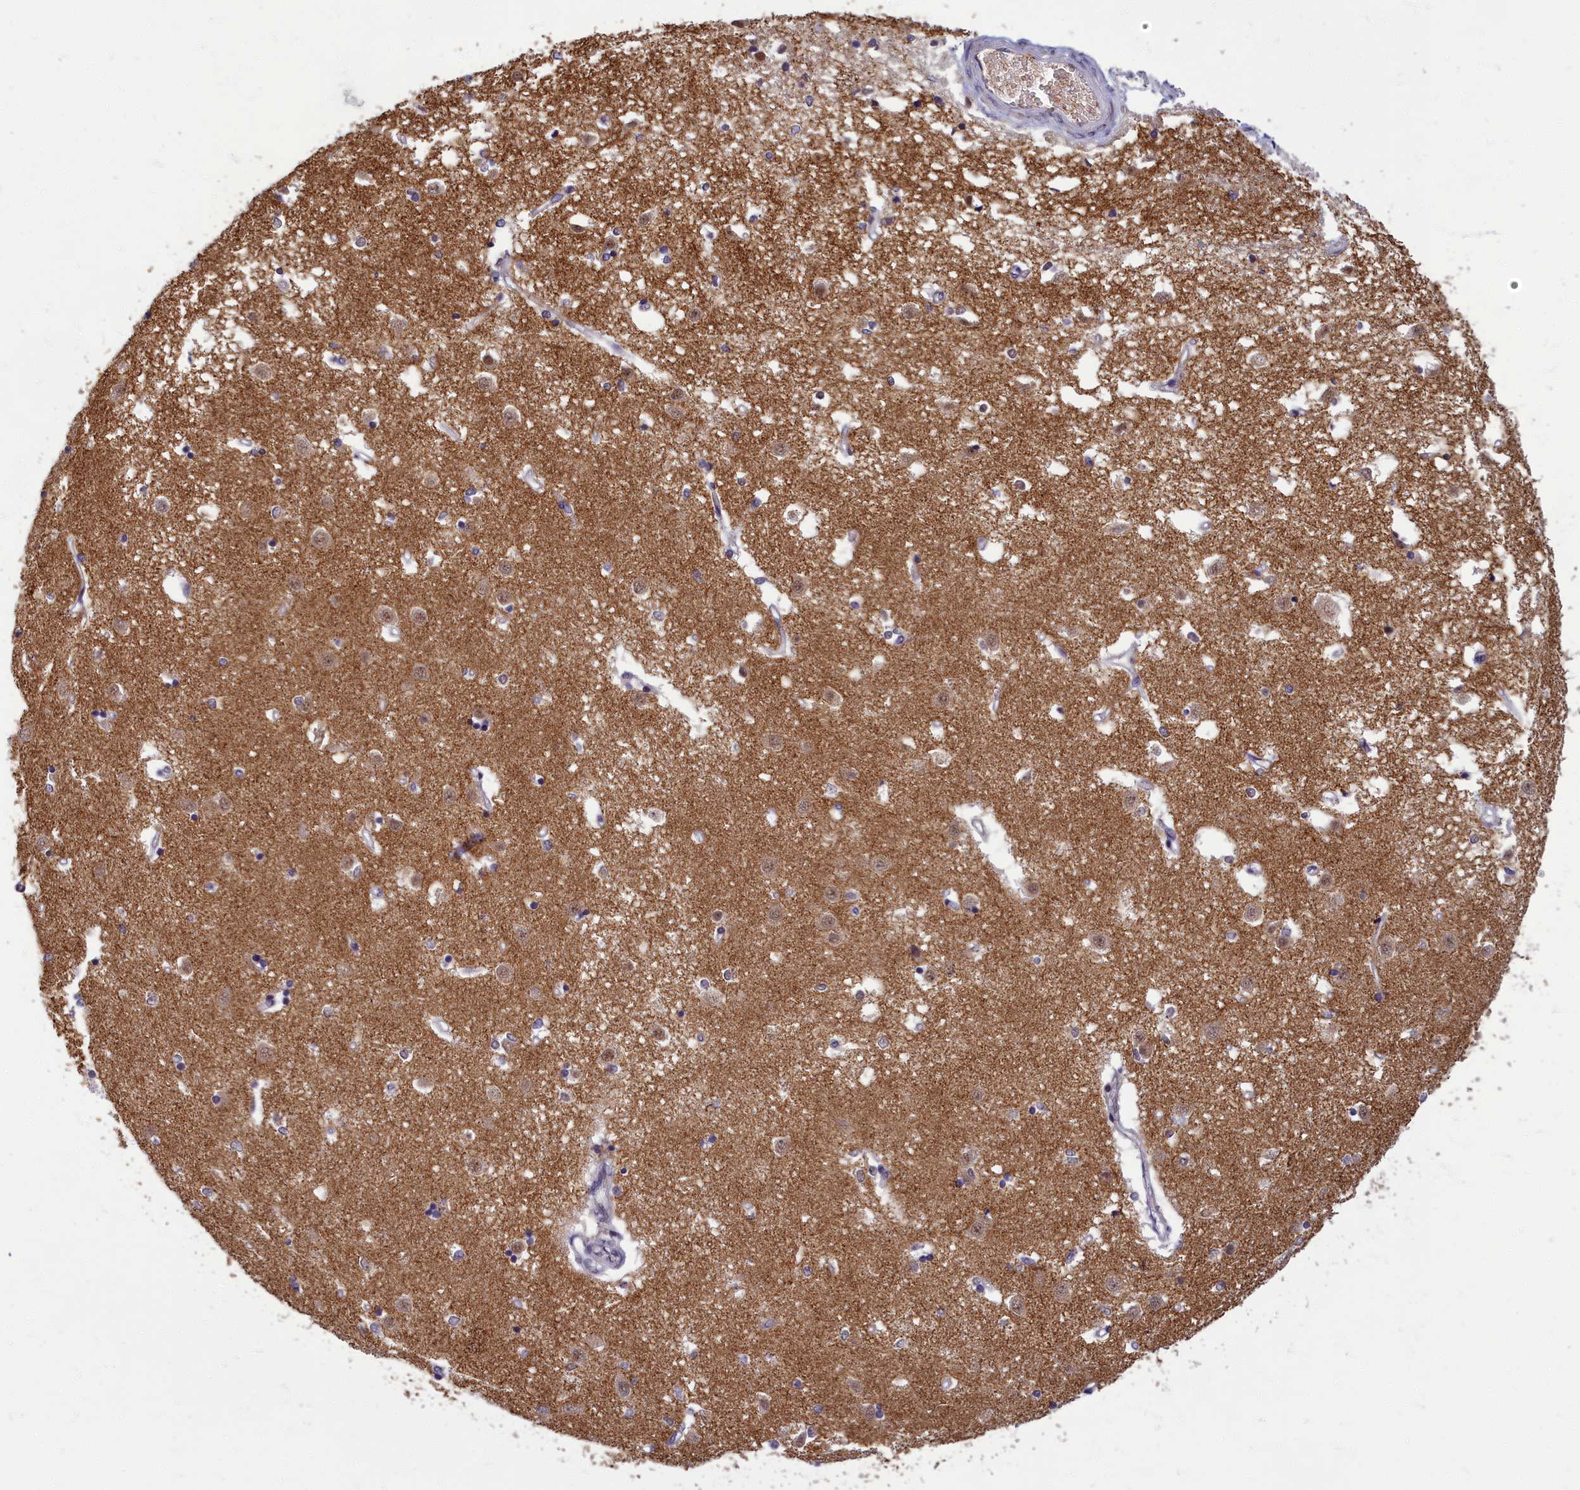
{"staining": {"intensity": "moderate", "quantity": "<25%", "location": "nuclear"}, "tissue": "caudate", "cell_type": "Glial cells", "image_type": "normal", "snomed": [{"axis": "morphology", "description": "Normal tissue, NOS"}, {"axis": "topography", "description": "Lateral ventricle wall"}], "caption": "Immunohistochemical staining of unremarkable human caudate displays low levels of moderate nuclear staining in approximately <25% of glial cells.", "gene": "EARS2", "patient": {"sex": "male", "age": 45}}